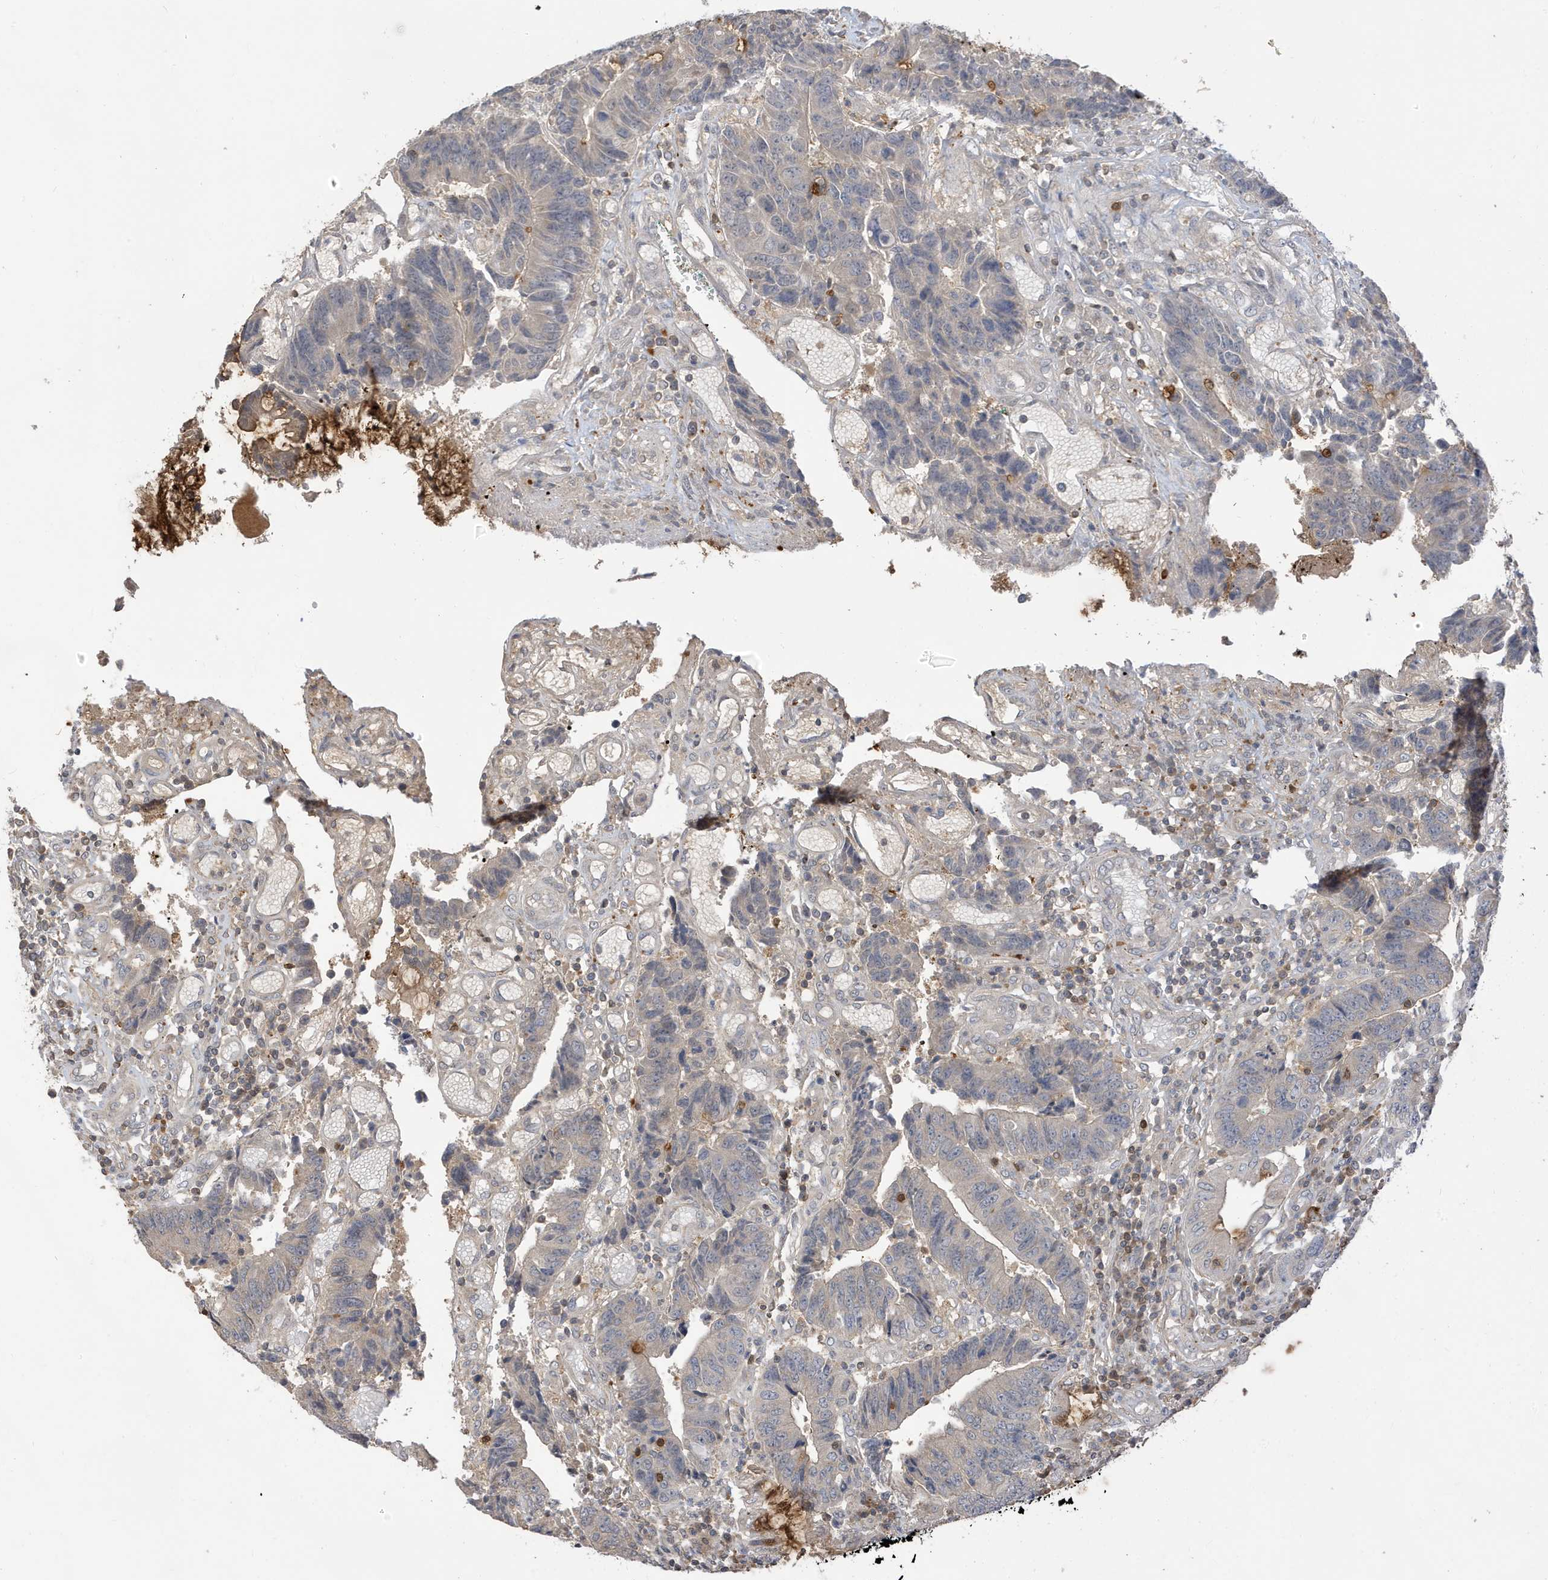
{"staining": {"intensity": "negative", "quantity": "none", "location": "none"}, "tissue": "colorectal cancer", "cell_type": "Tumor cells", "image_type": "cancer", "snomed": [{"axis": "morphology", "description": "Adenocarcinoma, NOS"}, {"axis": "topography", "description": "Rectum"}], "caption": "Tumor cells are negative for brown protein staining in colorectal cancer.", "gene": "TAB3", "patient": {"sex": "male", "age": 84}}